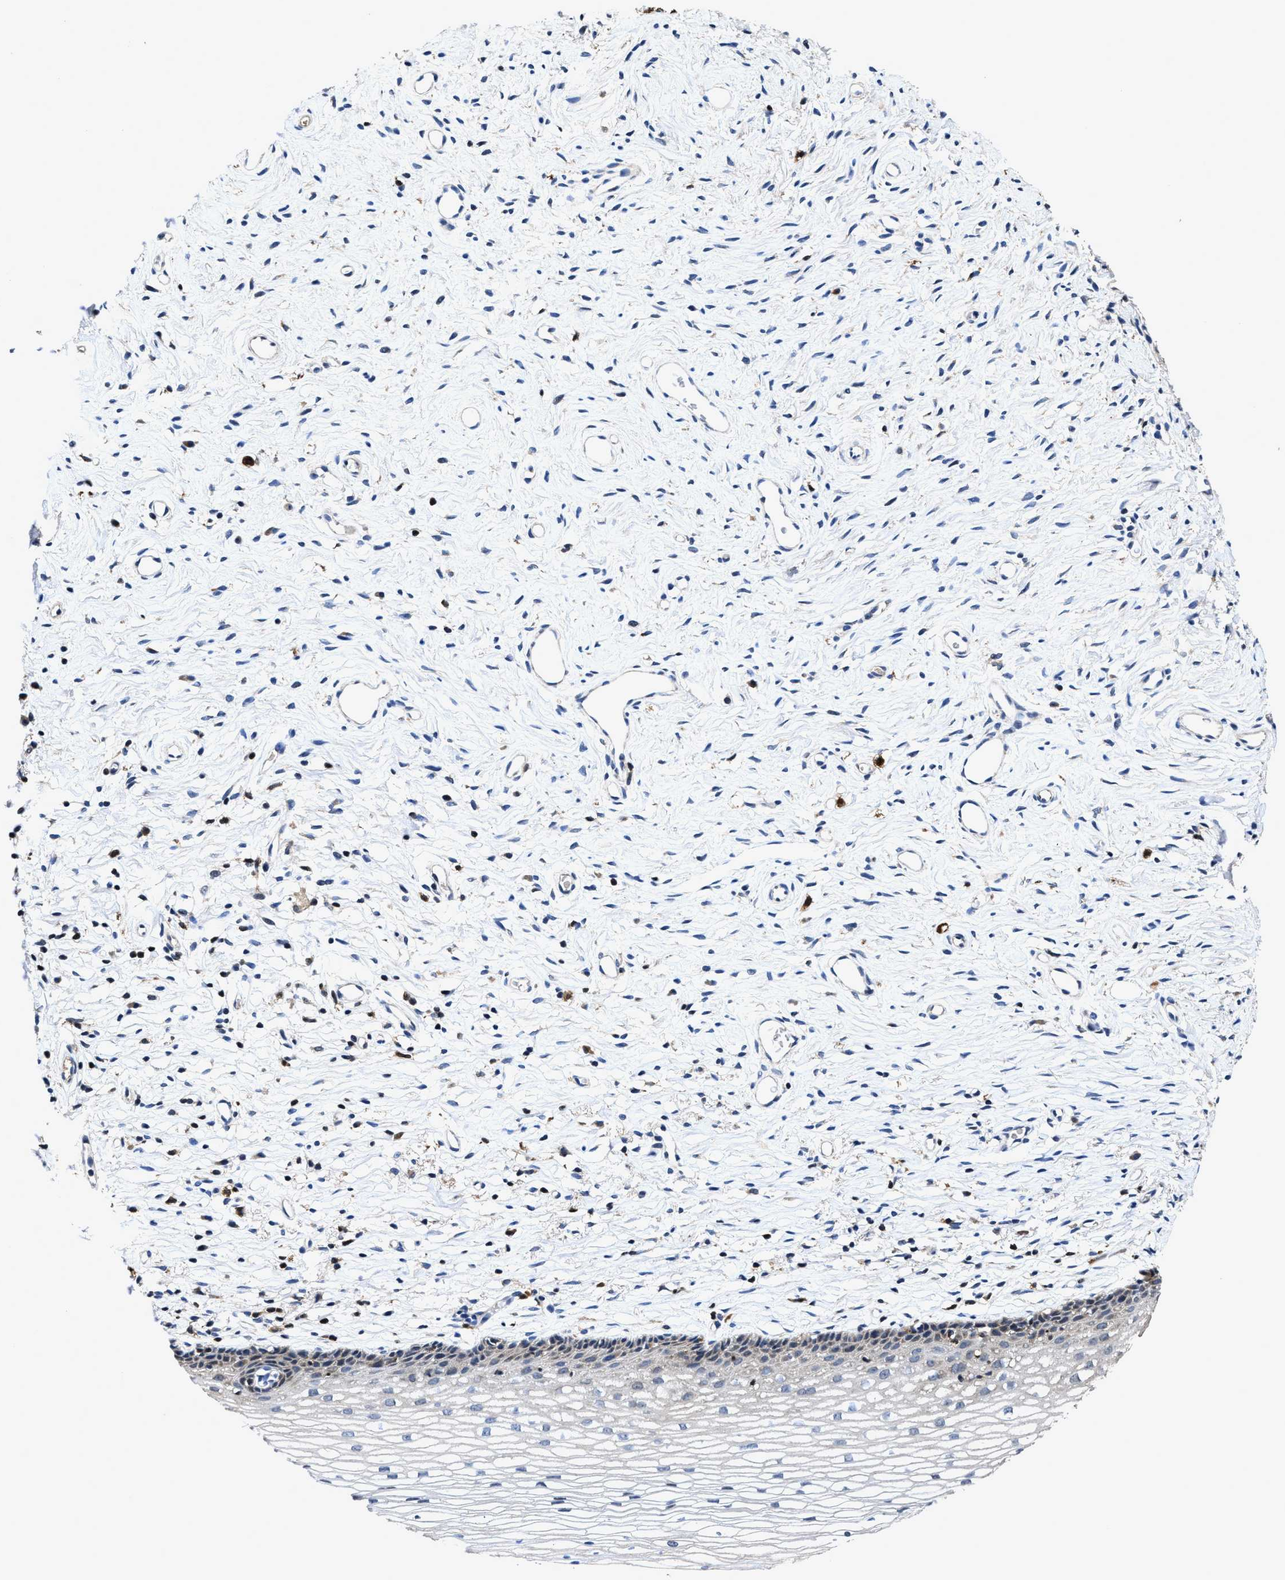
{"staining": {"intensity": "moderate", "quantity": "25%-75%", "location": "cytoplasmic/membranous"}, "tissue": "cervix", "cell_type": "Glandular cells", "image_type": "normal", "snomed": [{"axis": "morphology", "description": "Normal tissue, NOS"}, {"axis": "topography", "description": "Cervix"}], "caption": "Immunohistochemical staining of unremarkable cervix reveals 25%-75% levels of moderate cytoplasmic/membranous protein positivity in about 25%-75% of glandular cells. The protein is stained brown, and the nuclei are stained in blue (DAB (3,3'-diaminobenzidine) IHC with brightfield microscopy, high magnification).", "gene": "RGS10", "patient": {"sex": "female", "age": 77}}